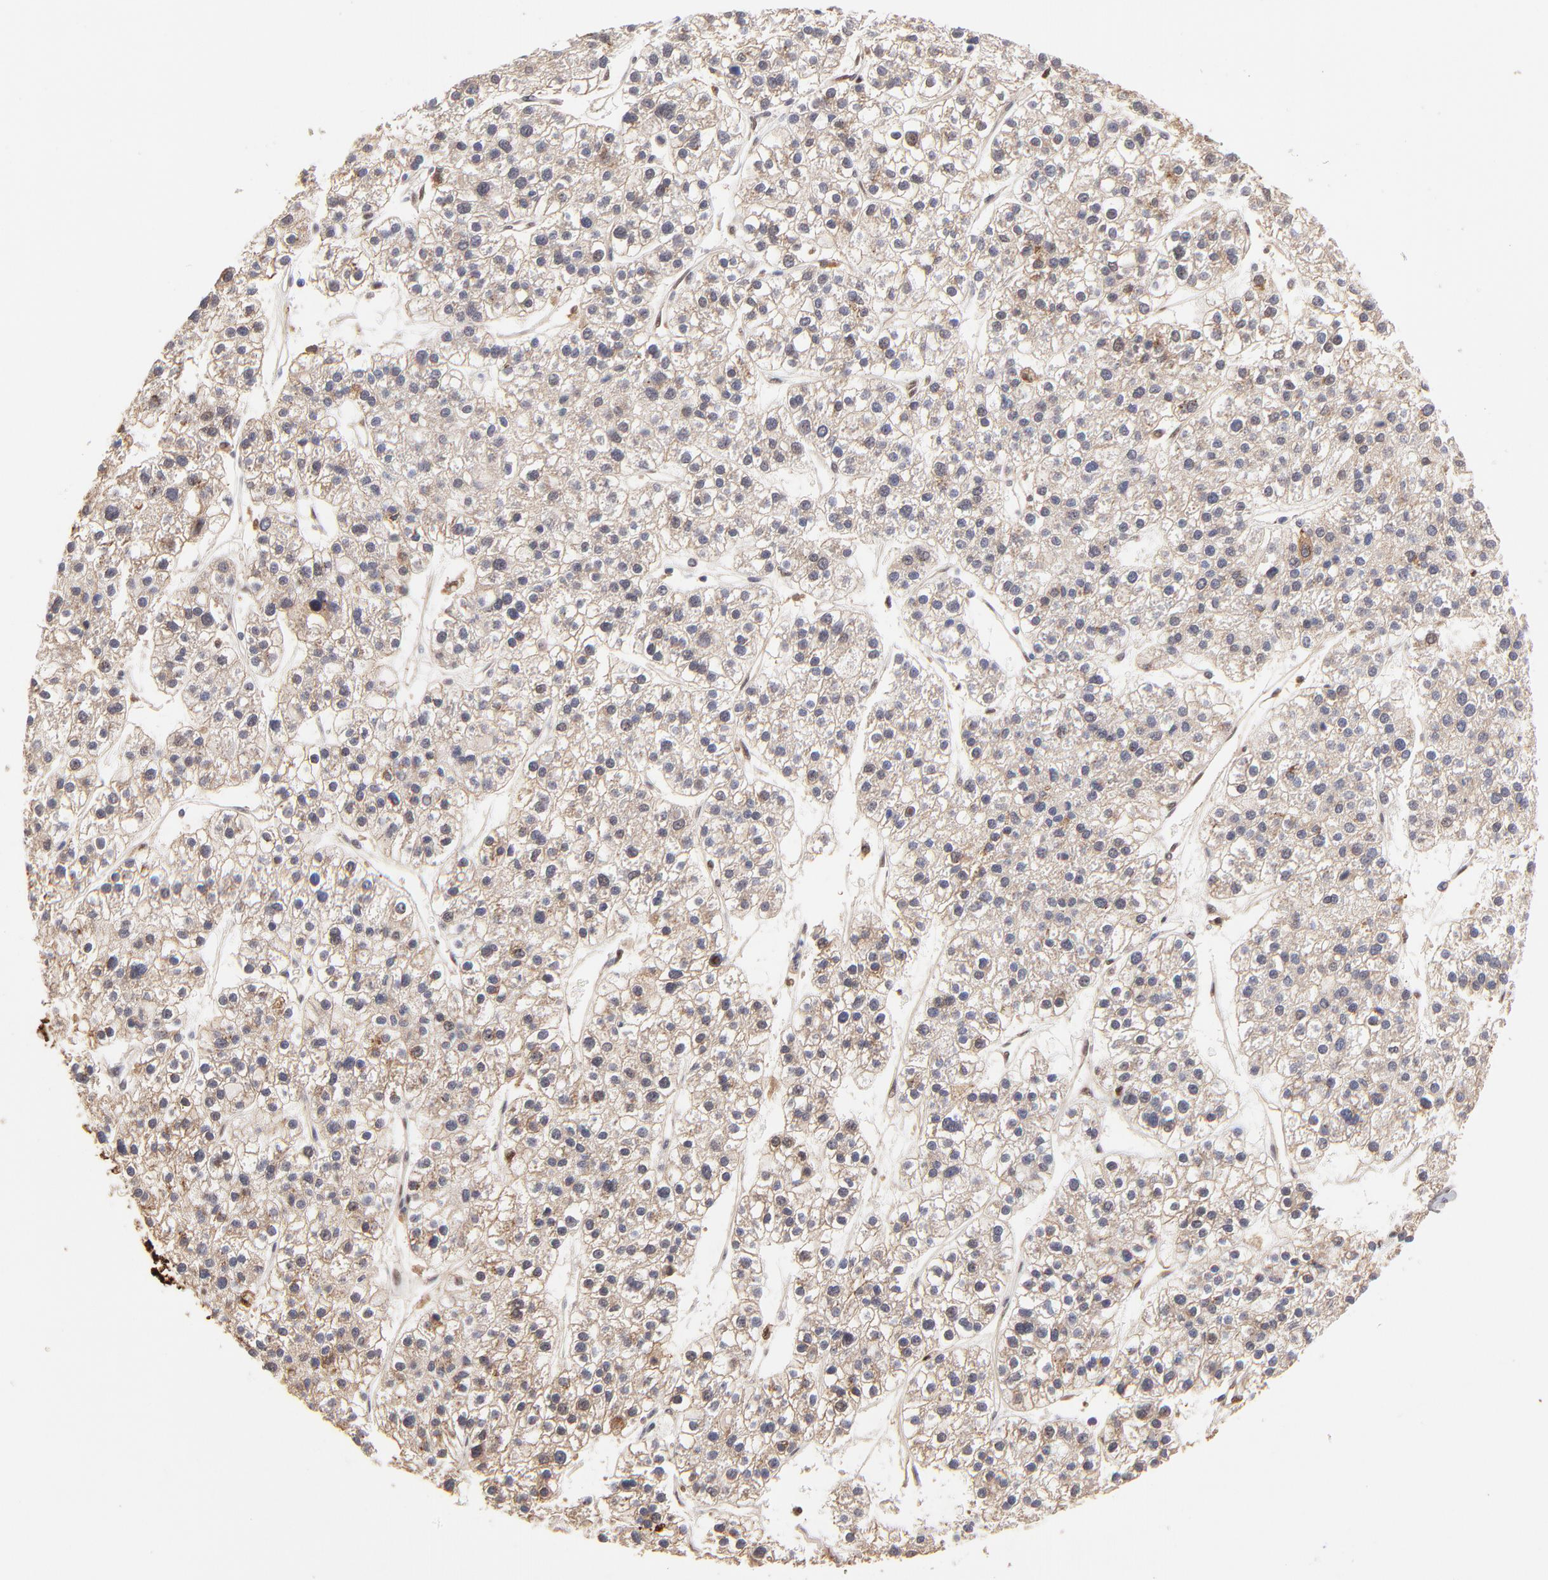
{"staining": {"intensity": "weak", "quantity": "<25%", "location": "cytoplasmic/membranous,nuclear"}, "tissue": "liver cancer", "cell_type": "Tumor cells", "image_type": "cancer", "snomed": [{"axis": "morphology", "description": "Carcinoma, Hepatocellular, NOS"}, {"axis": "topography", "description": "Liver"}], "caption": "Tumor cells show no significant staining in hepatocellular carcinoma (liver).", "gene": "PSMD14", "patient": {"sex": "female", "age": 85}}